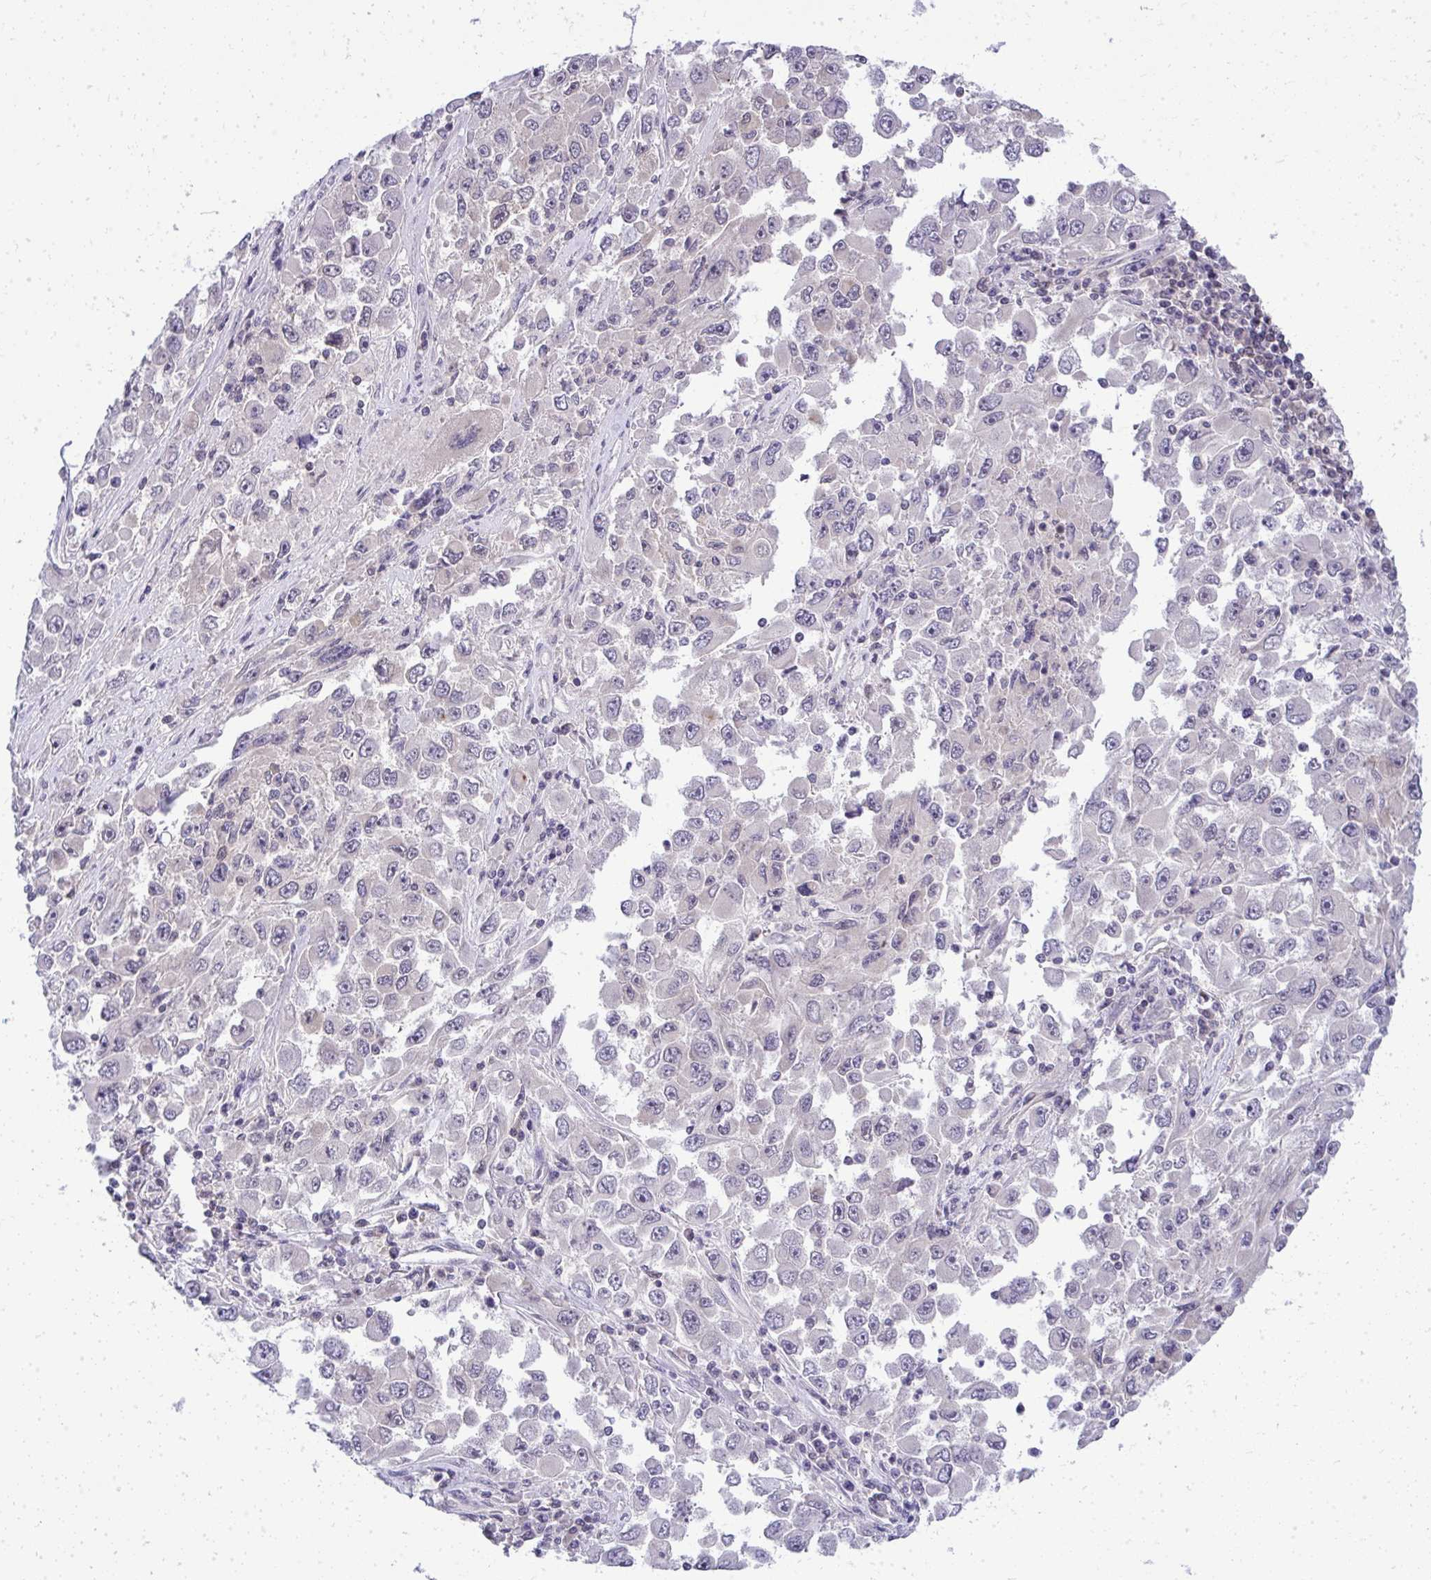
{"staining": {"intensity": "weak", "quantity": "25%-75%", "location": "cytoplasmic/membranous"}, "tissue": "melanoma", "cell_type": "Tumor cells", "image_type": "cancer", "snomed": [{"axis": "morphology", "description": "Malignant melanoma, Metastatic site"}, {"axis": "topography", "description": "Lymph node"}], "caption": "Malignant melanoma (metastatic site) stained with immunohistochemistry reveals weak cytoplasmic/membranous expression in about 25%-75% of tumor cells.", "gene": "HDHD2", "patient": {"sex": "female", "age": 67}}